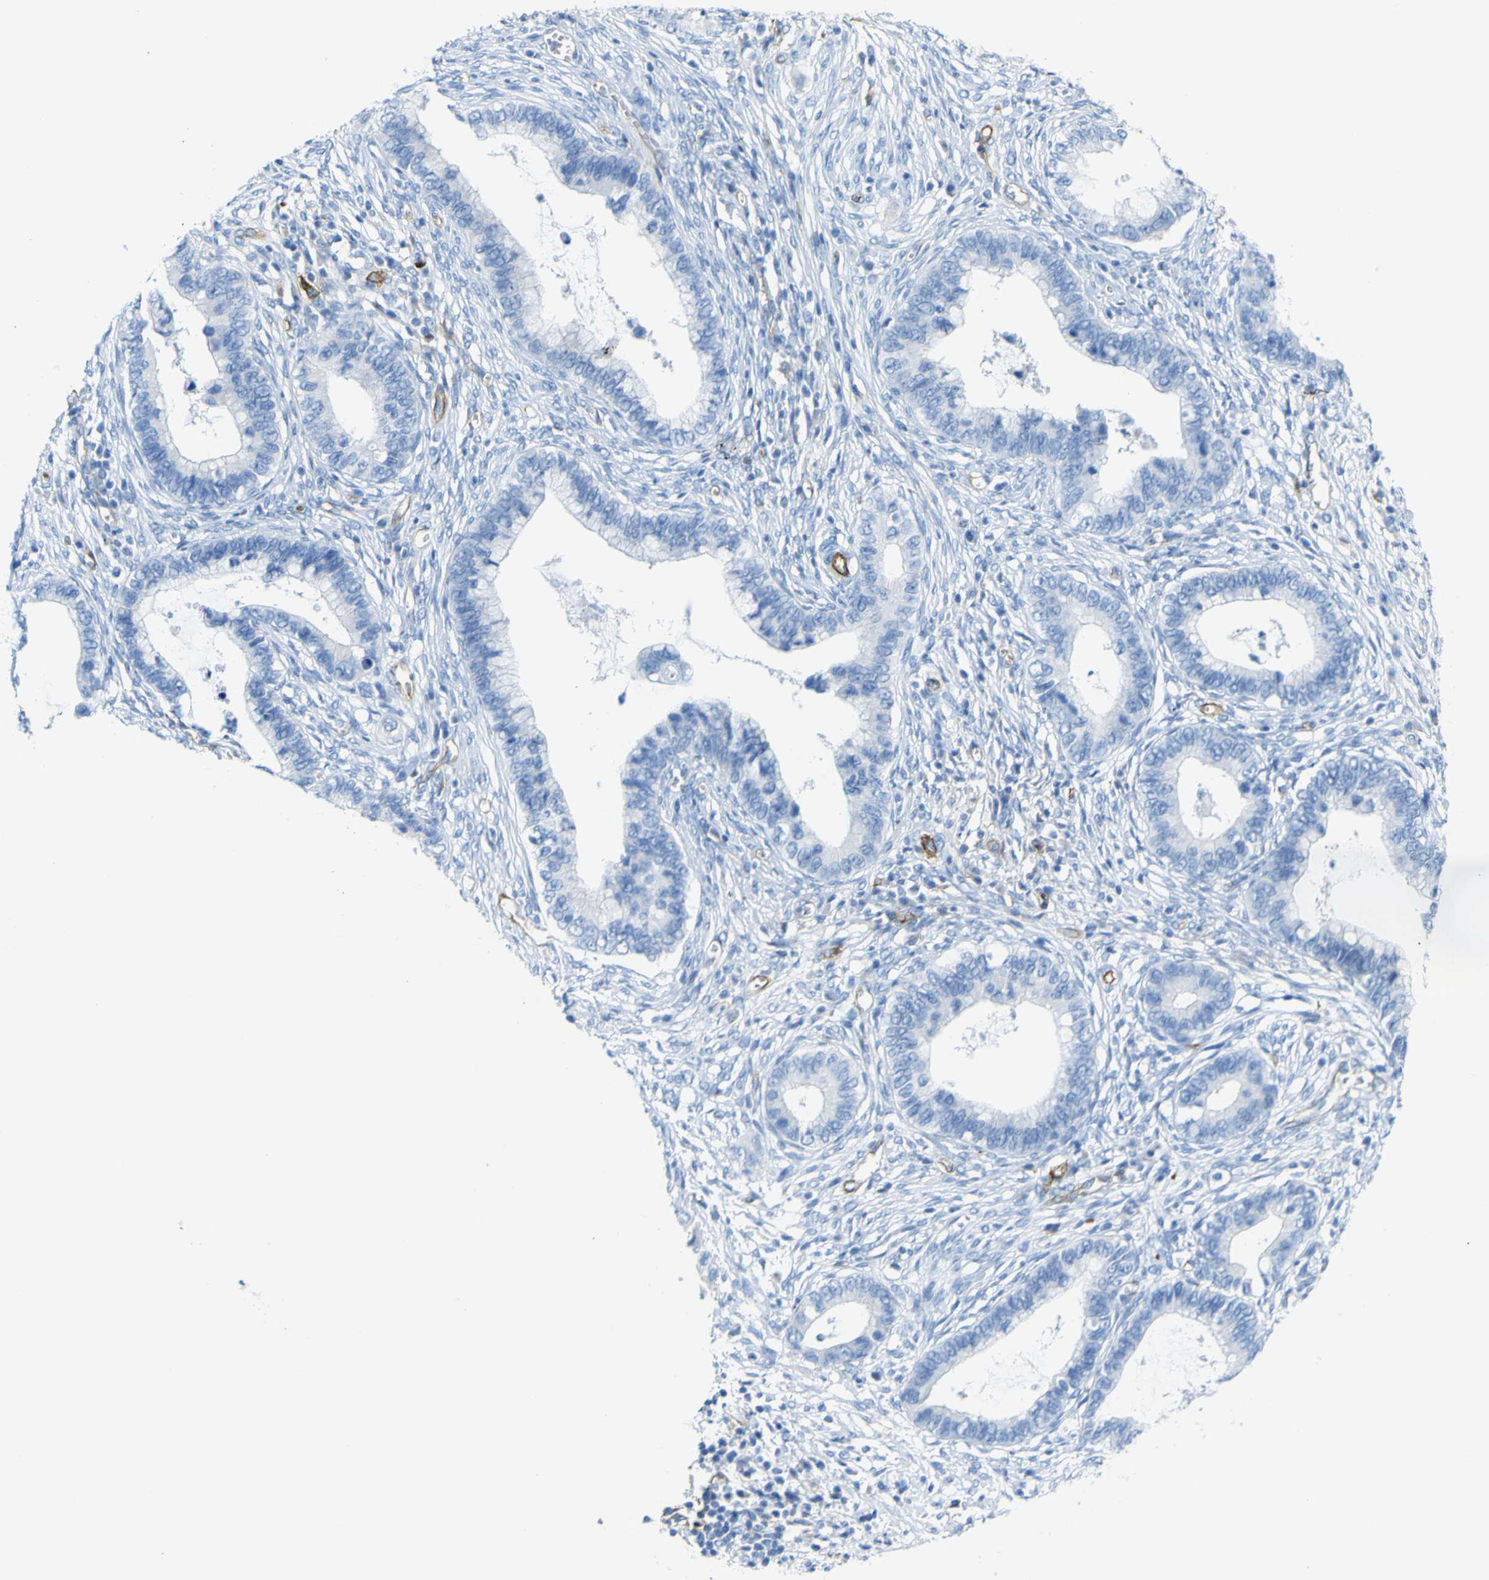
{"staining": {"intensity": "negative", "quantity": "none", "location": "none"}, "tissue": "cervical cancer", "cell_type": "Tumor cells", "image_type": "cancer", "snomed": [{"axis": "morphology", "description": "Adenocarcinoma, NOS"}, {"axis": "topography", "description": "Cervix"}], "caption": "Tumor cells are negative for brown protein staining in adenocarcinoma (cervical).", "gene": "CD93", "patient": {"sex": "female", "age": 44}}